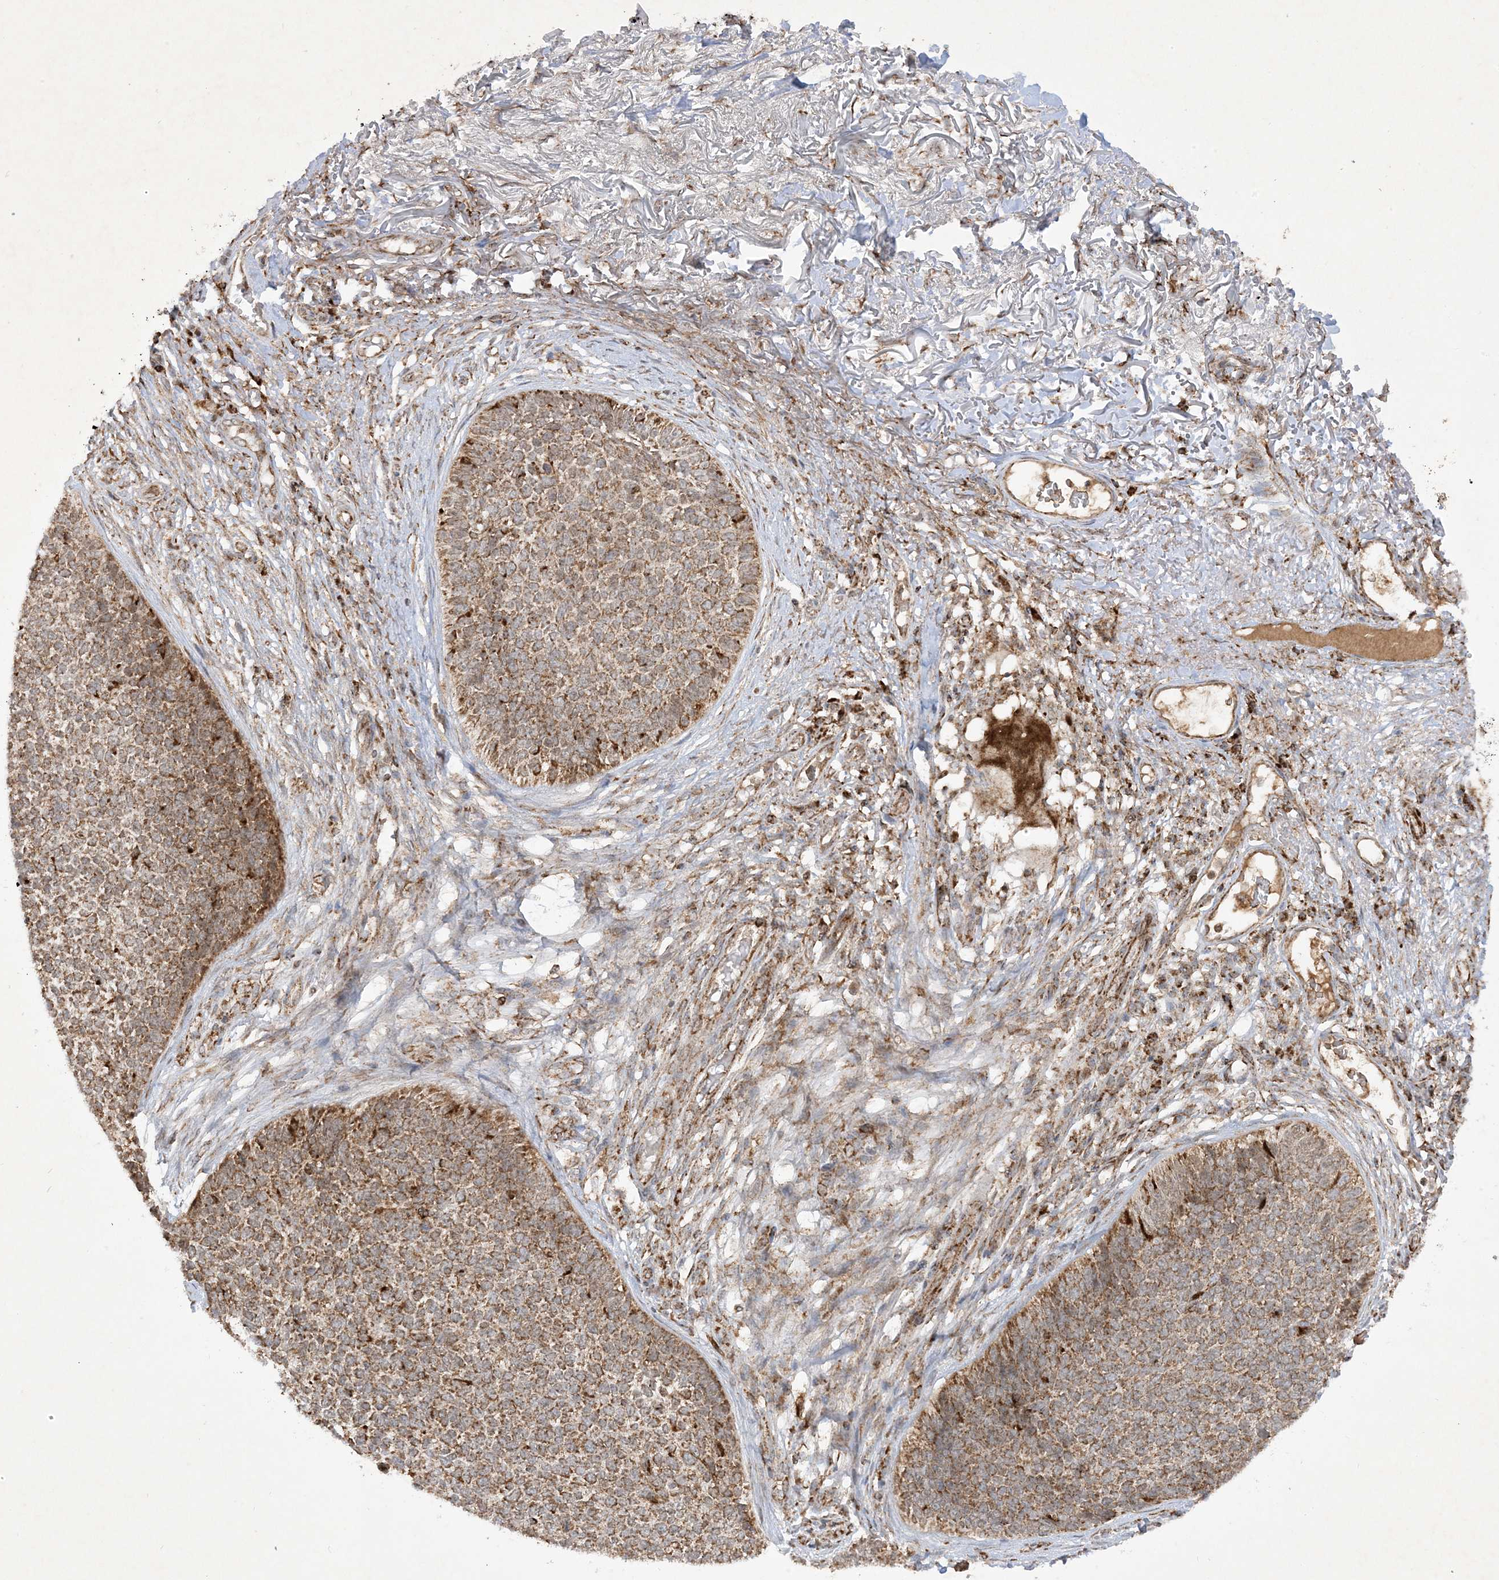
{"staining": {"intensity": "moderate", "quantity": ">75%", "location": "cytoplasmic/membranous"}, "tissue": "skin cancer", "cell_type": "Tumor cells", "image_type": "cancer", "snomed": [{"axis": "morphology", "description": "Basal cell carcinoma"}, {"axis": "topography", "description": "Skin"}], "caption": "A medium amount of moderate cytoplasmic/membranous expression is present in about >75% of tumor cells in skin cancer (basal cell carcinoma) tissue.", "gene": "NDUFAF3", "patient": {"sex": "female", "age": 84}}